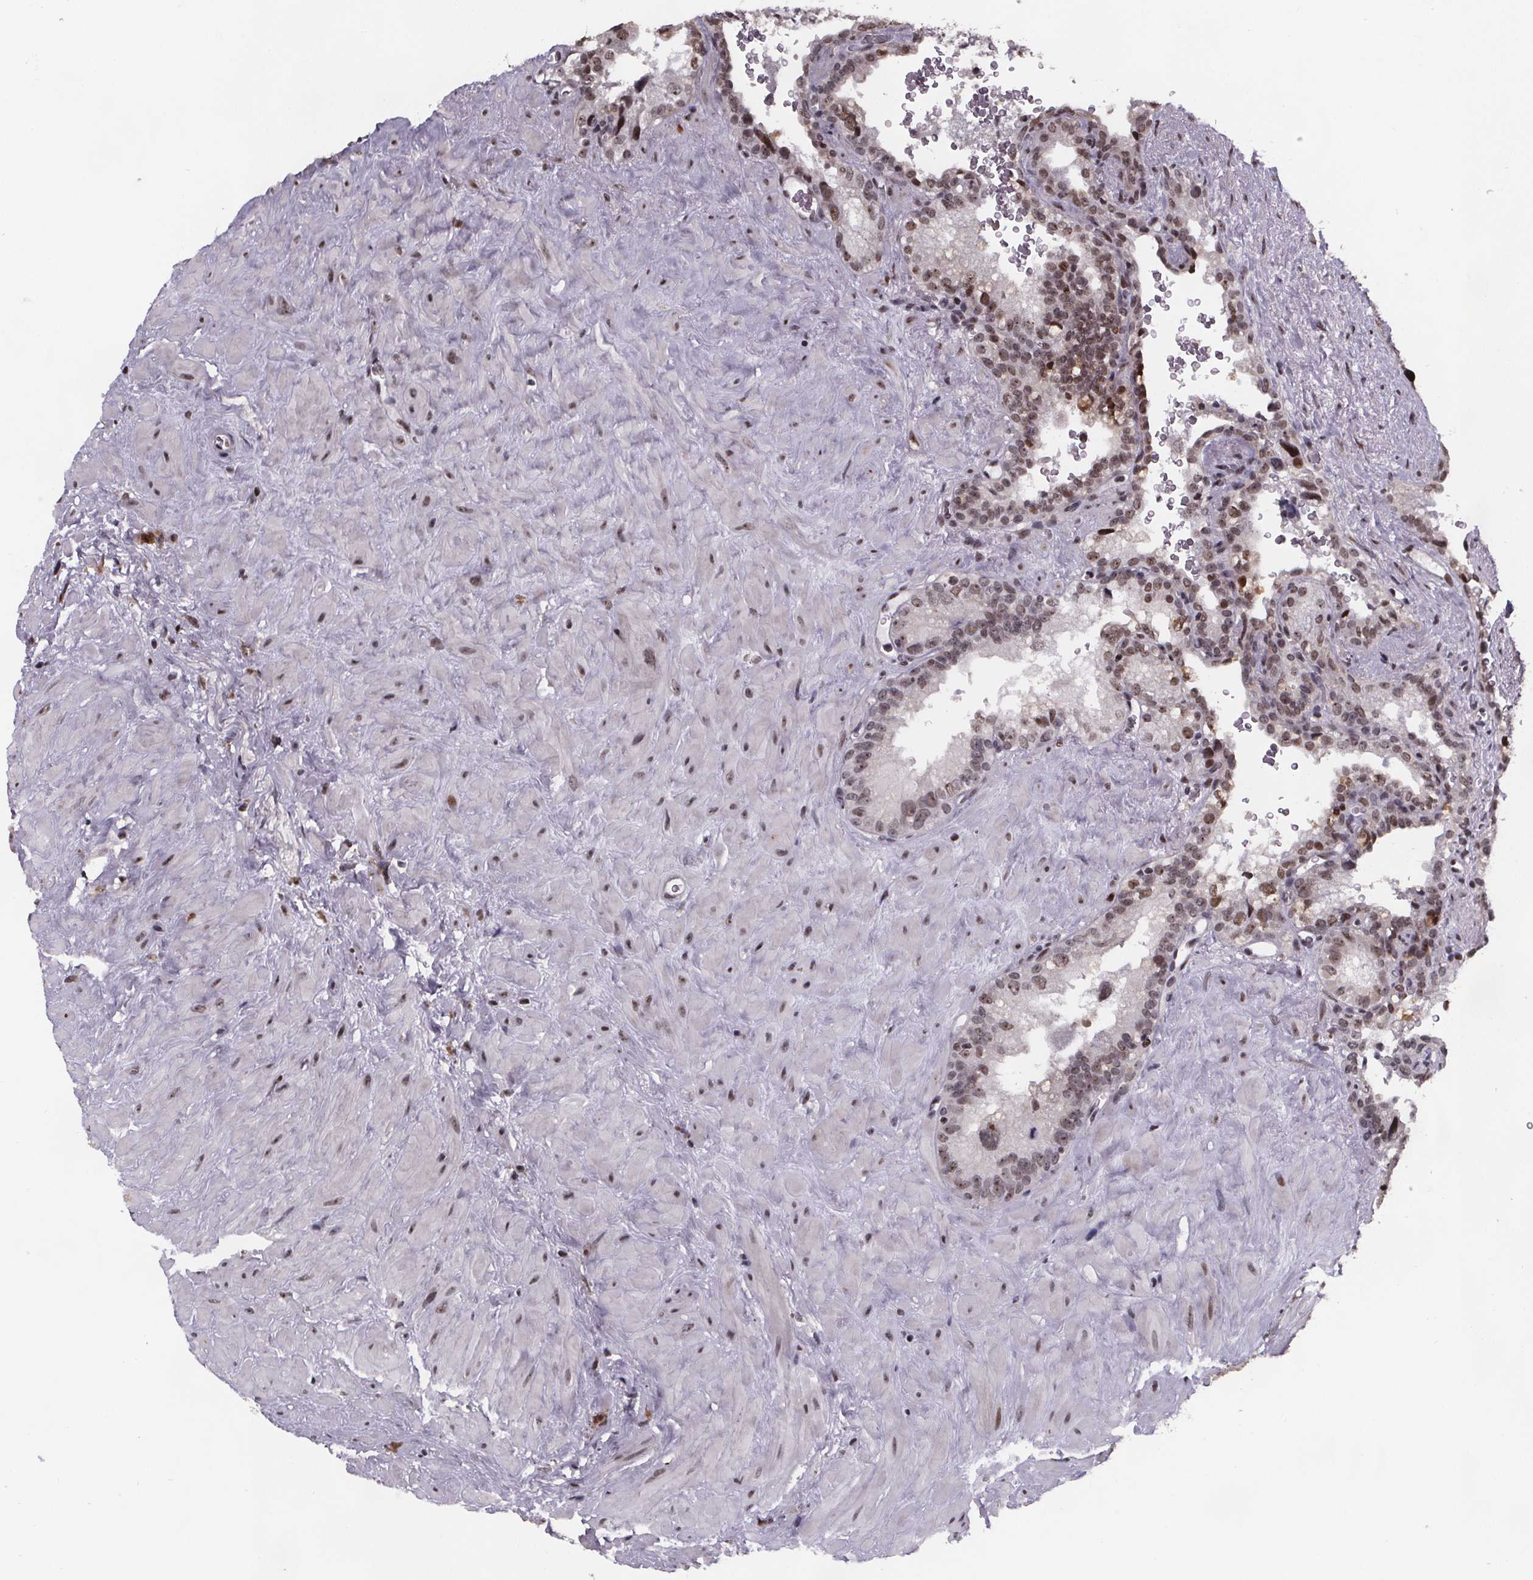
{"staining": {"intensity": "weak", "quantity": ">75%", "location": "nuclear"}, "tissue": "seminal vesicle", "cell_type": "Glandular cells", "image_type": "normal", "snomed": [{"axis": "morphology", "description": "Normal tissue, NOS"}, {"axis": "topography", "description": "Prostate"}, {"axis": "topography", "description": "Seminal veicle"}], "caption": "Benign seminal vesicle was stained to show a protein in brown. There is low levels of weak nuclear positivity in about >75% of glandular cells. The staining was performed using DAB, with brown indicating positive protein expression. Nuclei are stained blue with hematoxylin.", "gene": "U2SURP", "patient": {"sex": "male", "age": 71}}